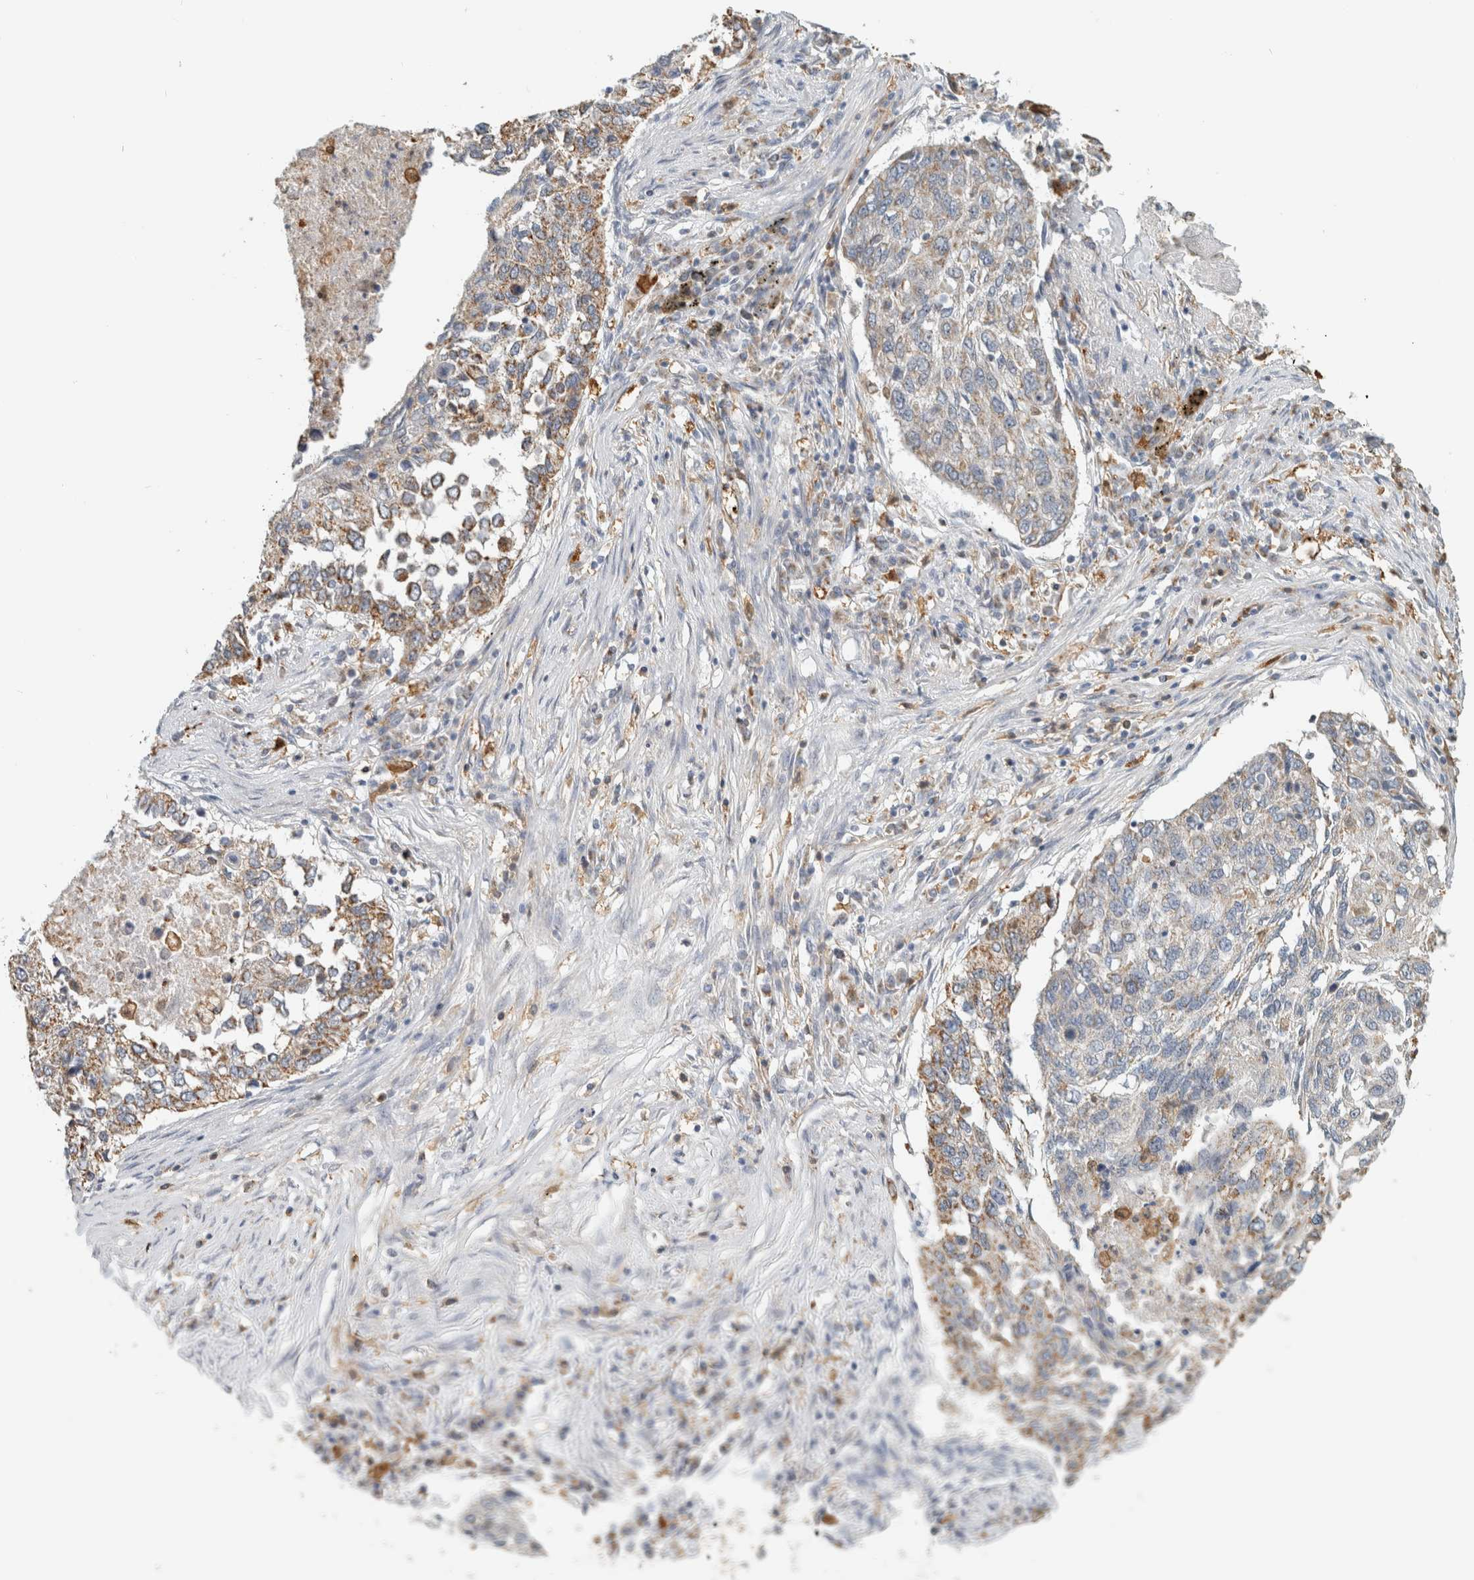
{"staining": {"intensity": "moderate", "quantity": "<25%", "location": "cytoplasmic/membranous"}, "tissue": "lung cancer", "cell_type": "Tumor cells", "image_type": "cancer", "snomed": [{"axis": "morphology", "description": "Squamous cell carcinoma, NOS"}, {"axis": "topography", "description": "Lung"}], "caption": "Human lung cancer (squamous cell carcinoma) stained for a protein (brown) exhibits moderate cytoplasmic/membranous positive positivity in about <25% of tumor cells.", "gene": "CAPG", "patient": {"sex": "female", "age": 63}}